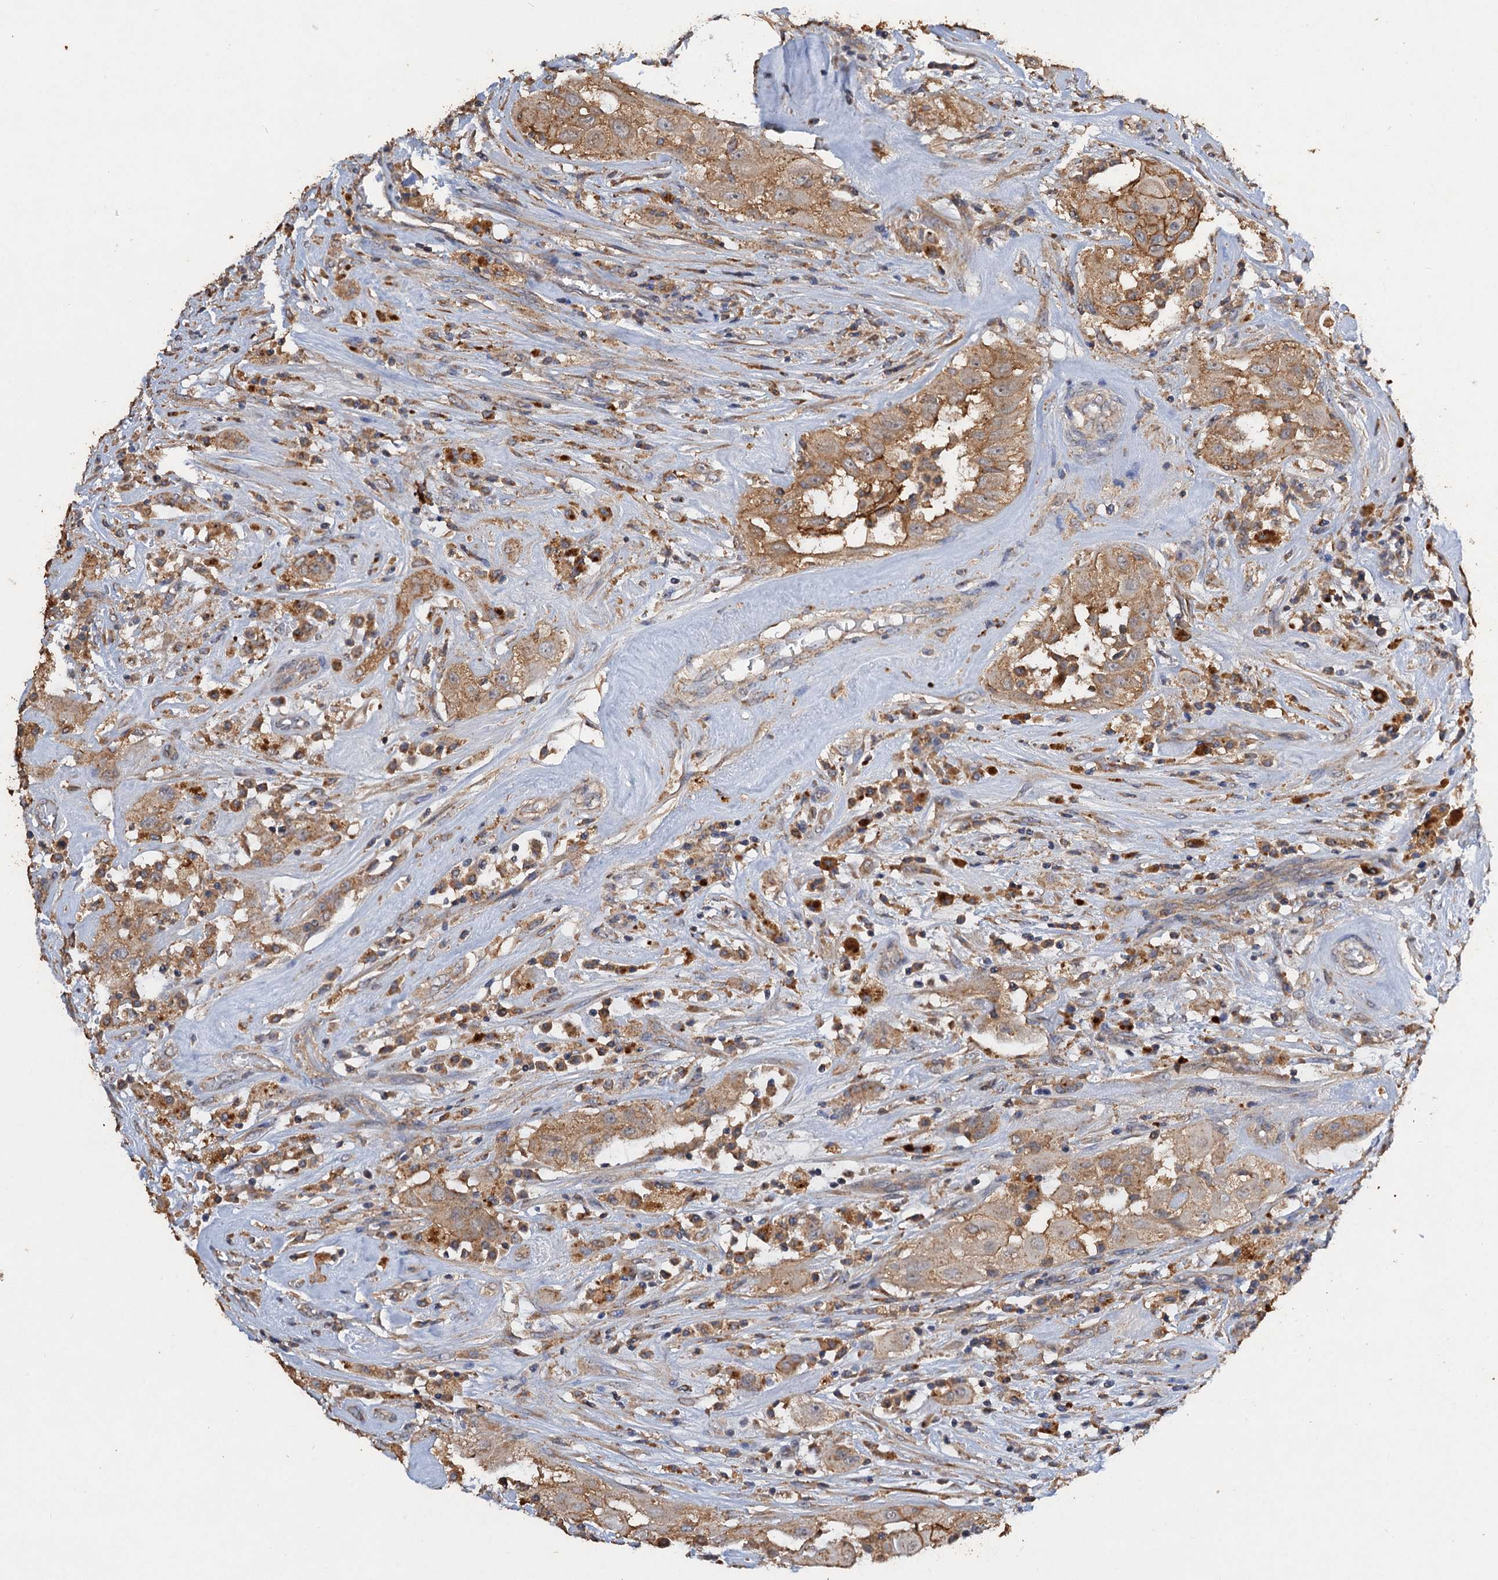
{"staining": {"intensity": "moderate", "quantity": ">75%", "location": "cytoplasmic/membranous"}, "tissue": "thyroid cancer", "cell_type": "Tumor cells", "image_type": "cancer", "snomed": [{"axis": "morphology", "description": "Papillary adenocarcinoma, NOS"}, {"axis": "topography", "description": "Thyroid gland"}], "caption": "Immunohistochemistry (IHC) (DAB) staining of papillary adenocarcinoma (thyroid) displays moderate cytoplasmic/membranous protein positivity in about >75% of tumor cells.", "gene": "SCUBE3", "patient": {"sex": "female", "age": 59}}